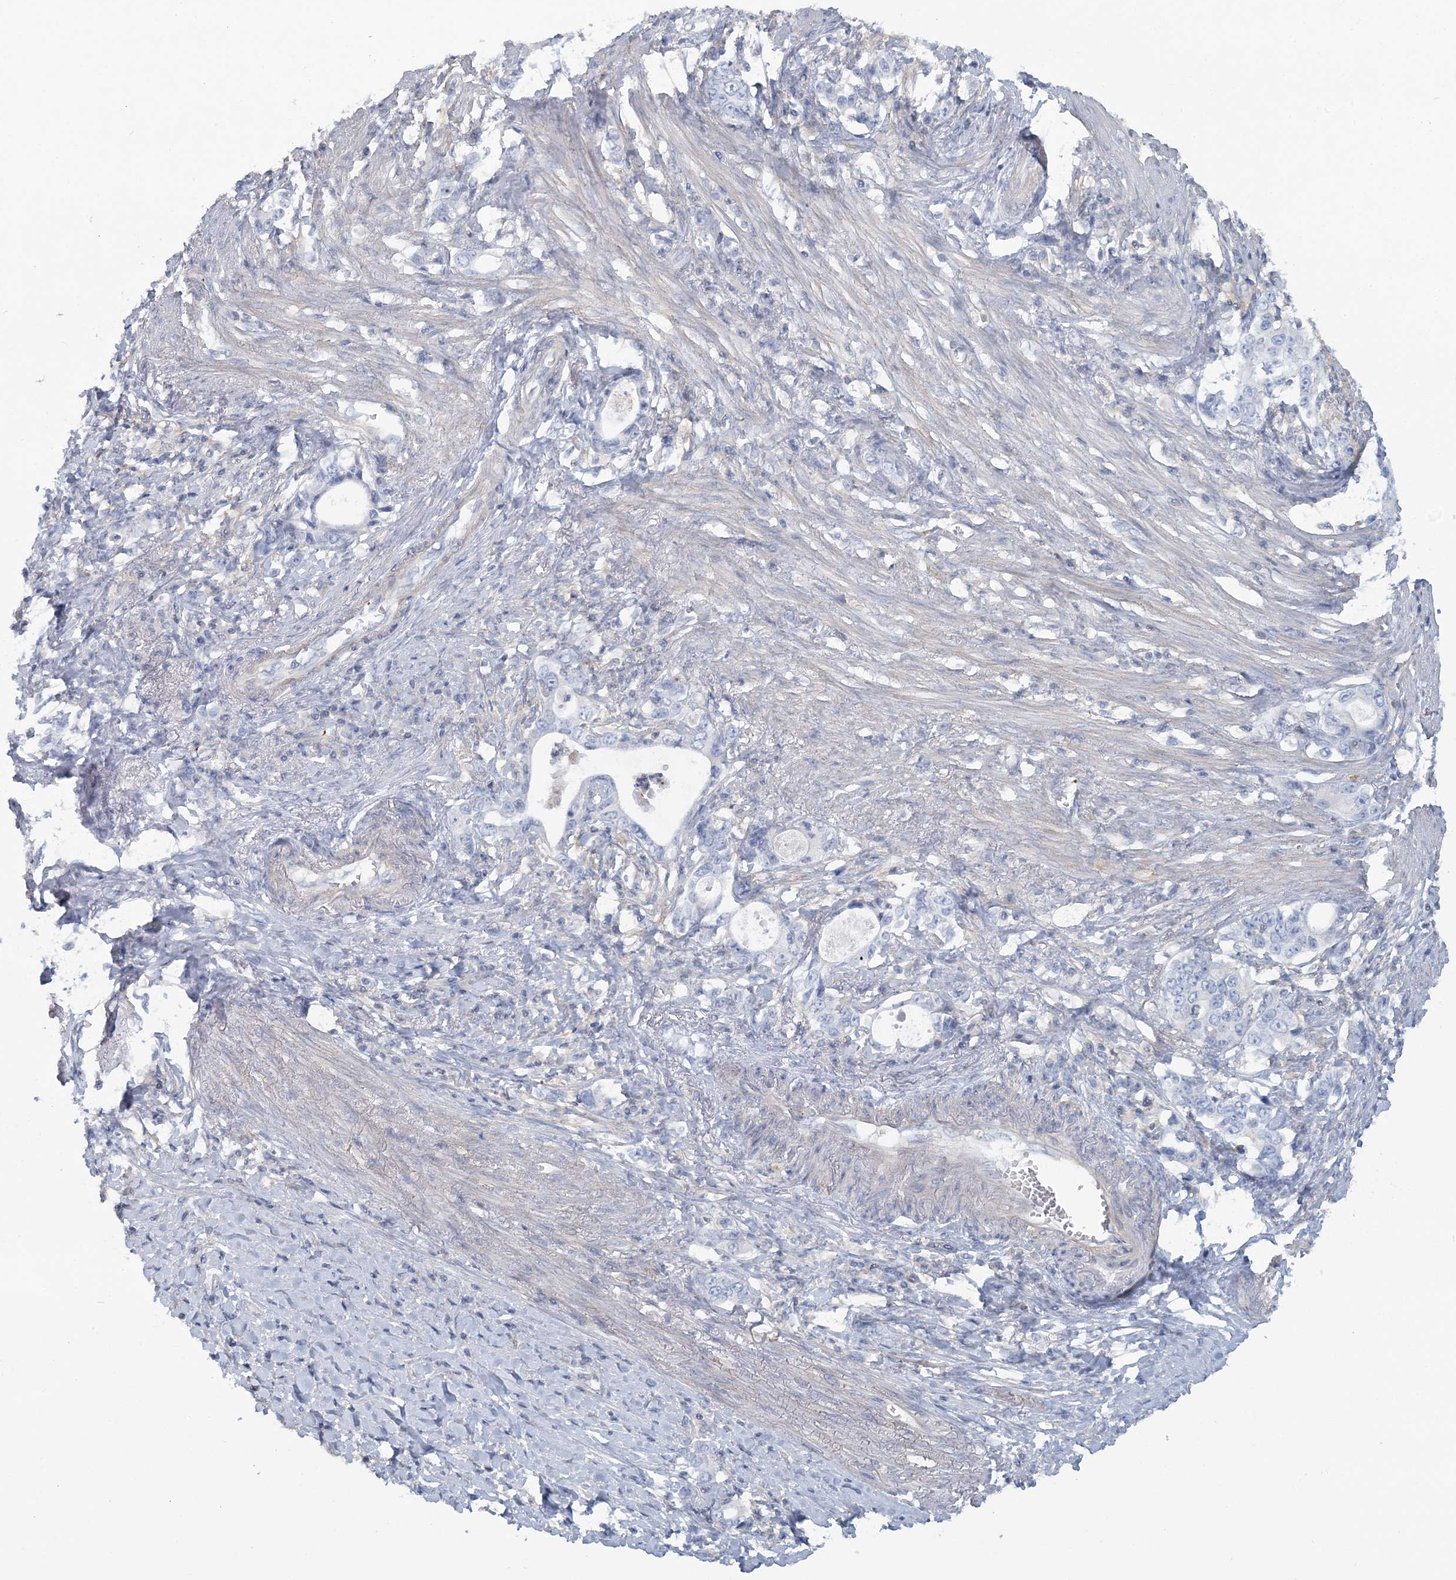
{"staining": {"intensity": "negative", "quantity": "none", "location": "none"}, "tissue": "stomach cancer", "cell_type": "Tumor cells", "image_type": "cancer", "snomed": [{"axis": "morphology", "description": "Adenocarcinoma, NOS"}, {"axis": "topography", "description": "Stomach, lower"}], "caption": "Immunohistochemistry micrograph of adenocarcinoma (stomach) stained for a protein (brown), which exhibits no positivity in tumor cells.", "gene": "CUEDC2", "patient": {"sex": "female", "age": 72}}